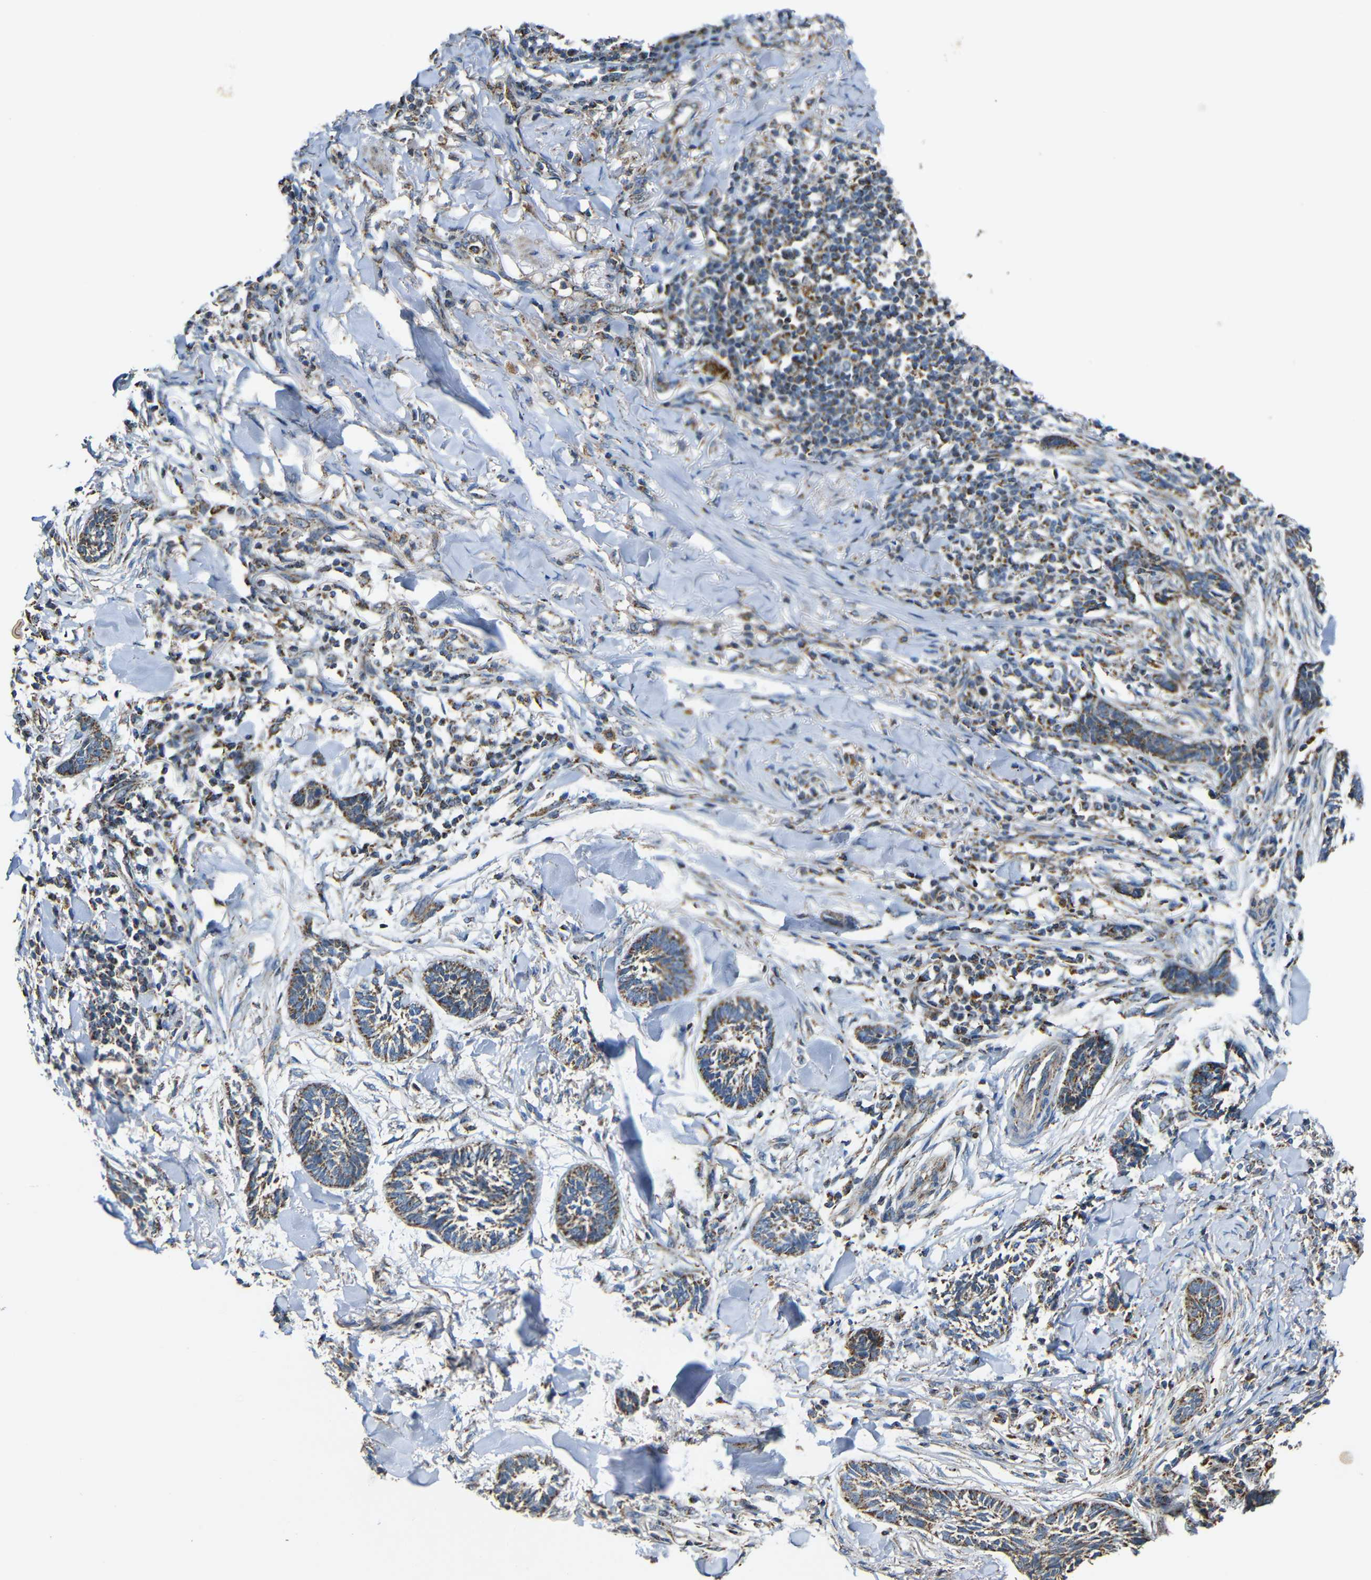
{"staining": {"intensity": "moderate", "quantity": ">75%", "location": "cytoplasmic/membranous"}, "tissue": "skin cancer", "cell_type": "Tumor cells", "image_type": "cancer", "snomed": [{"axis": "morphology", "description": "Papilloma, NOS"}, {"axis": "morphology", "description": "Basal cell carcinoma"}, {"axis": "topography", "description": "Skin"}], "caption": "Protein staining of skin cancer tissue demonstrates moderate cytoplasmic/membranous positivity in approximately >75% of tumor cells.", "gene": "NR3C2", "patient": {"sex": "male", "age": 87}}